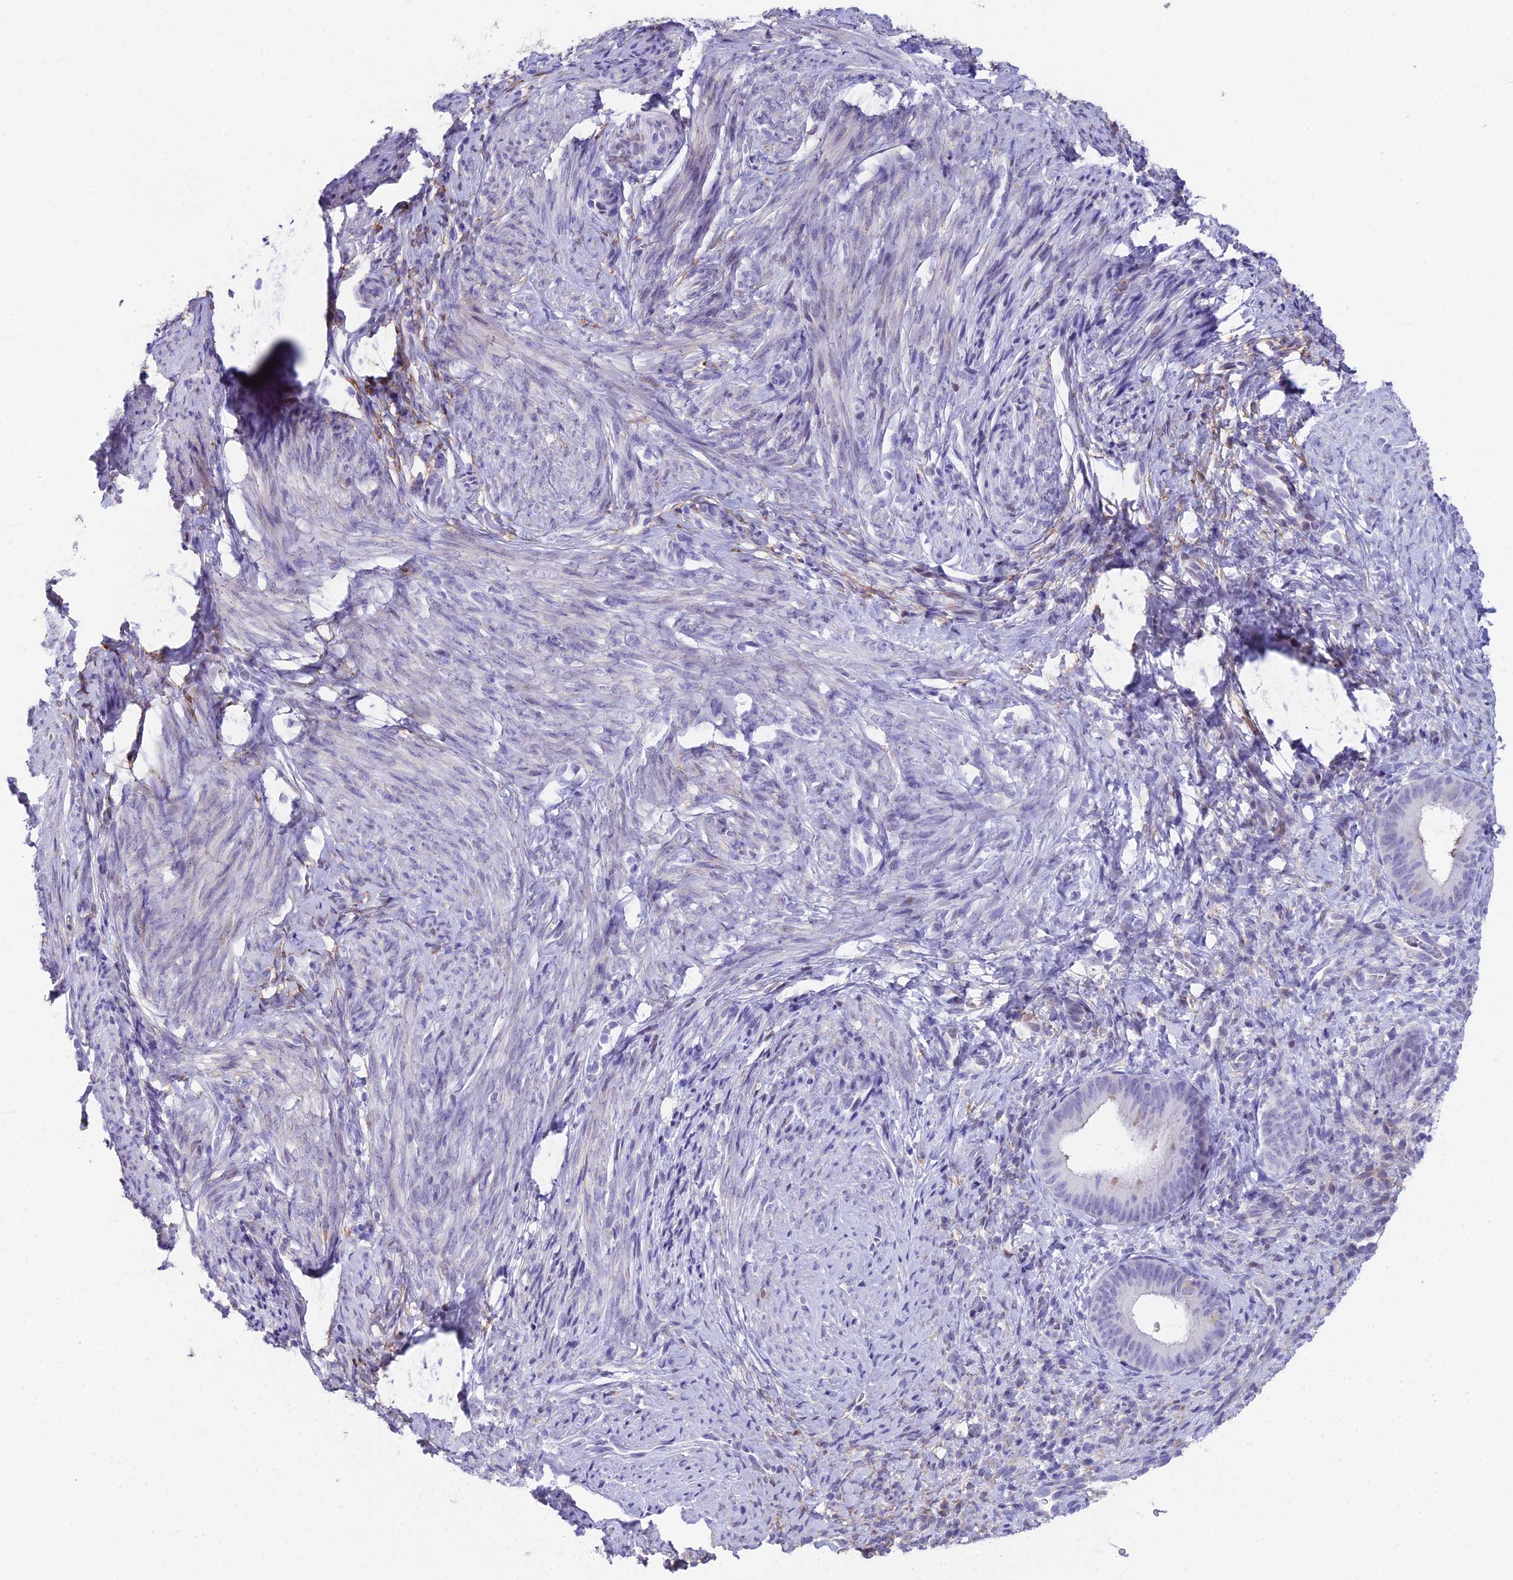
{"staining": {"intensity": "weak", "quantity": "<25%", "location": "nuclear"}, "tissue": "endometrium", "cell_type": "Cells in endometrial stroma", "image_type": "normal", "snomed": [{"axis": "morphology", "description": "Normal tissue, NOS"}, {"axis": "topography", "description": "Endometrium"}], "caption": "High power microscopy histopathology image of an immunohistochemistry (IHC) image of unremarkable endometrium, revealing no significant staining in cells in endometrial stroma. (Stains: DAB IHC with hematoxylin counter stain, Microscopy: brightfield microscopy at high magnification).", "gene": "CC2D2A", "patient": {"sex": "female", "age": 65}}